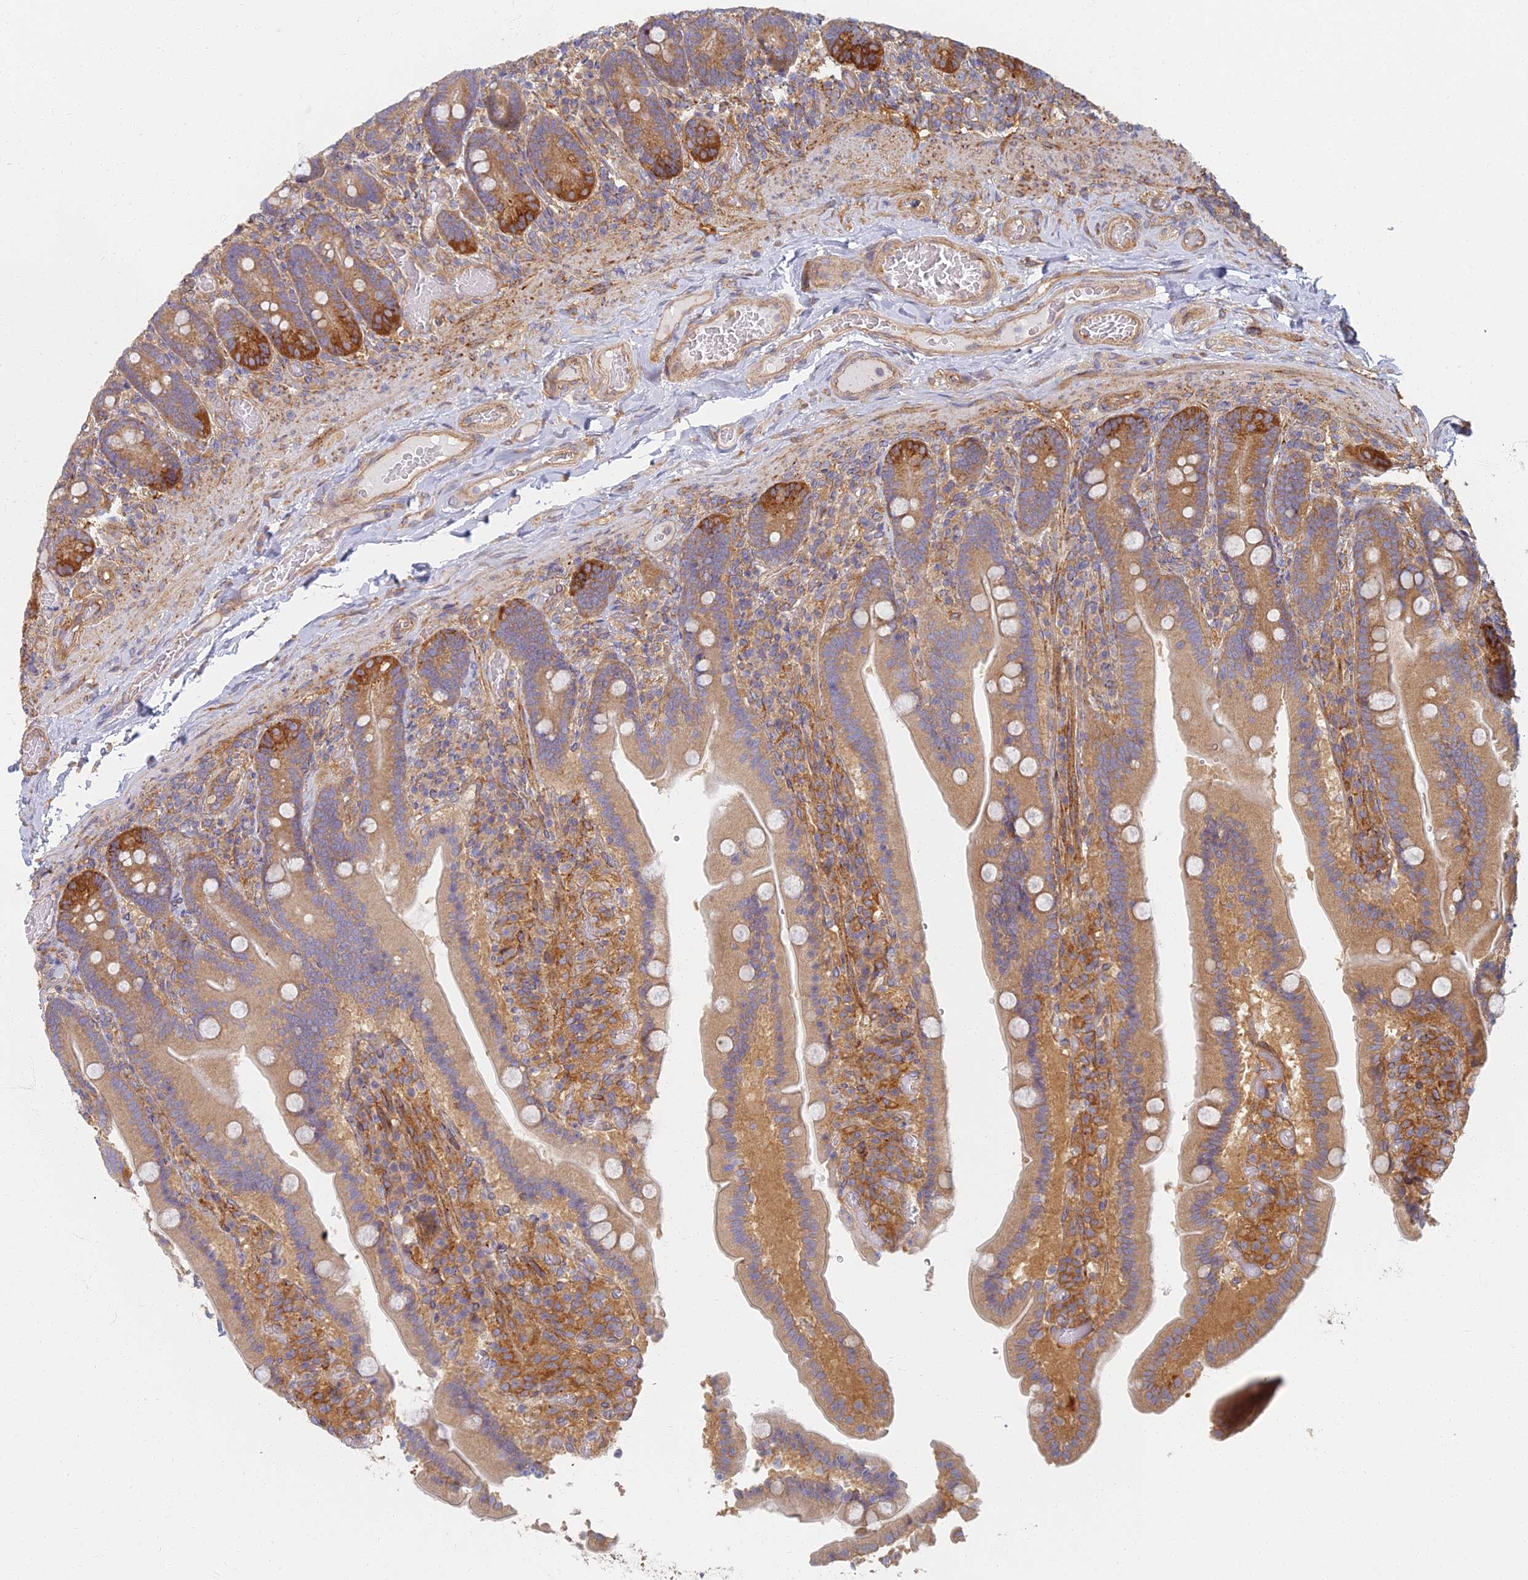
{"staining": {"intensity": "moderate", "quantity": ">75%", "location": "cytoplasmic/membranous"}, "tissue": "duodenum", "cell_type": "Glandular cells", "image_type": "normal", "snomed": [{"axis": "morphology", "description": "Normal tissue, NOS"}, {"axis": "topography", "description": "Duodenum"}], "caption": "Immunohistochemistry image of normal duodenum: duodenum stained using immunohistochemistry (IHC) shows medium levels of moderate protein expression localized specifically in the cytoplasmic/membranous of glandular cells, appearing as a cytoplasmic/membranous brown color.", "gene": "RBSN", "patient": {"sex": "female", "age": 62}}